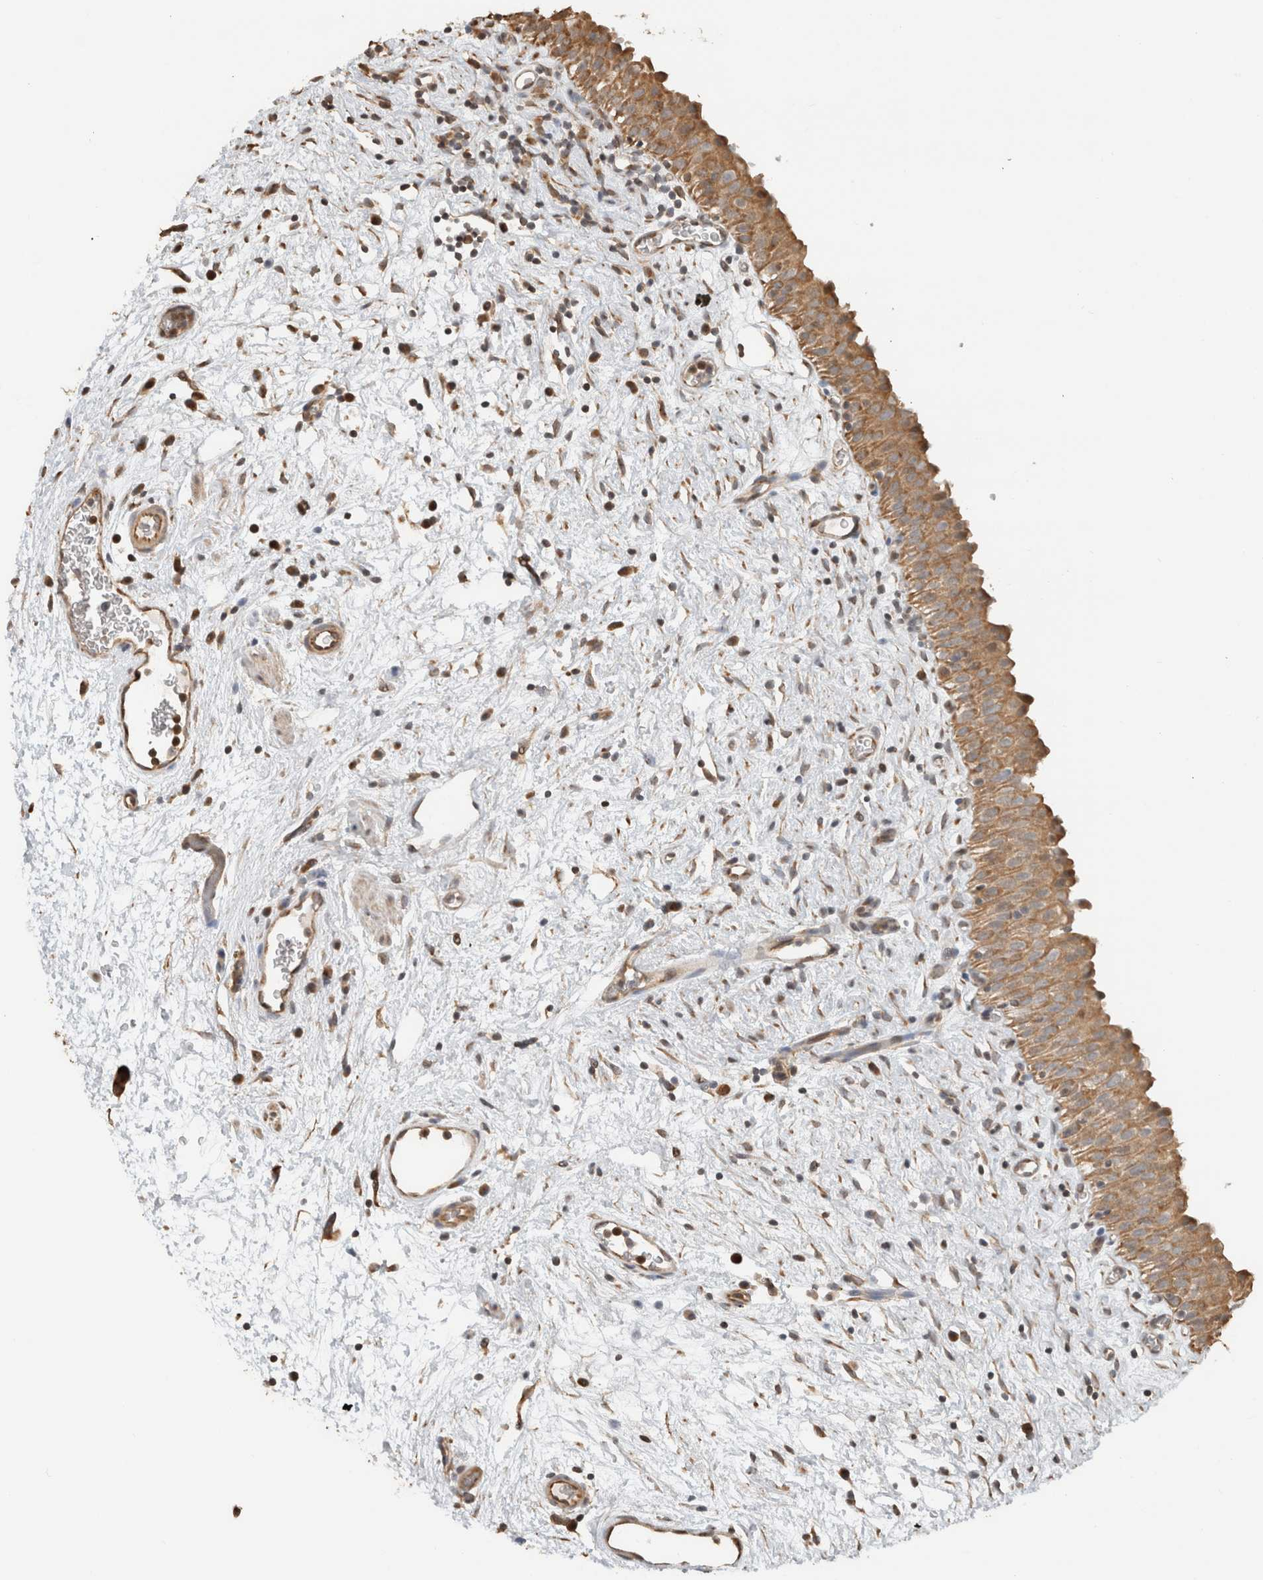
{"staining": {"intensity": "moderate", "quantity": ">75%", "location": "cytoplasmic/membranous"}, "tissue": "urinary bladder", "cell_type": "Urothelial cells", "image_type": "normal", "snomed": [{"axis": "morphology", "description": "Normal tissue, NOS"}, {"axis": "topography", "description": "Urinary bladder"}], "caption": "The immunohistochemical stain labels moderate cytoplasmic/membranous positivity in urothelial cells of benign urinary bladder.", "gene": "GINS4", "patient": {"sex": "male", "age": 82}}